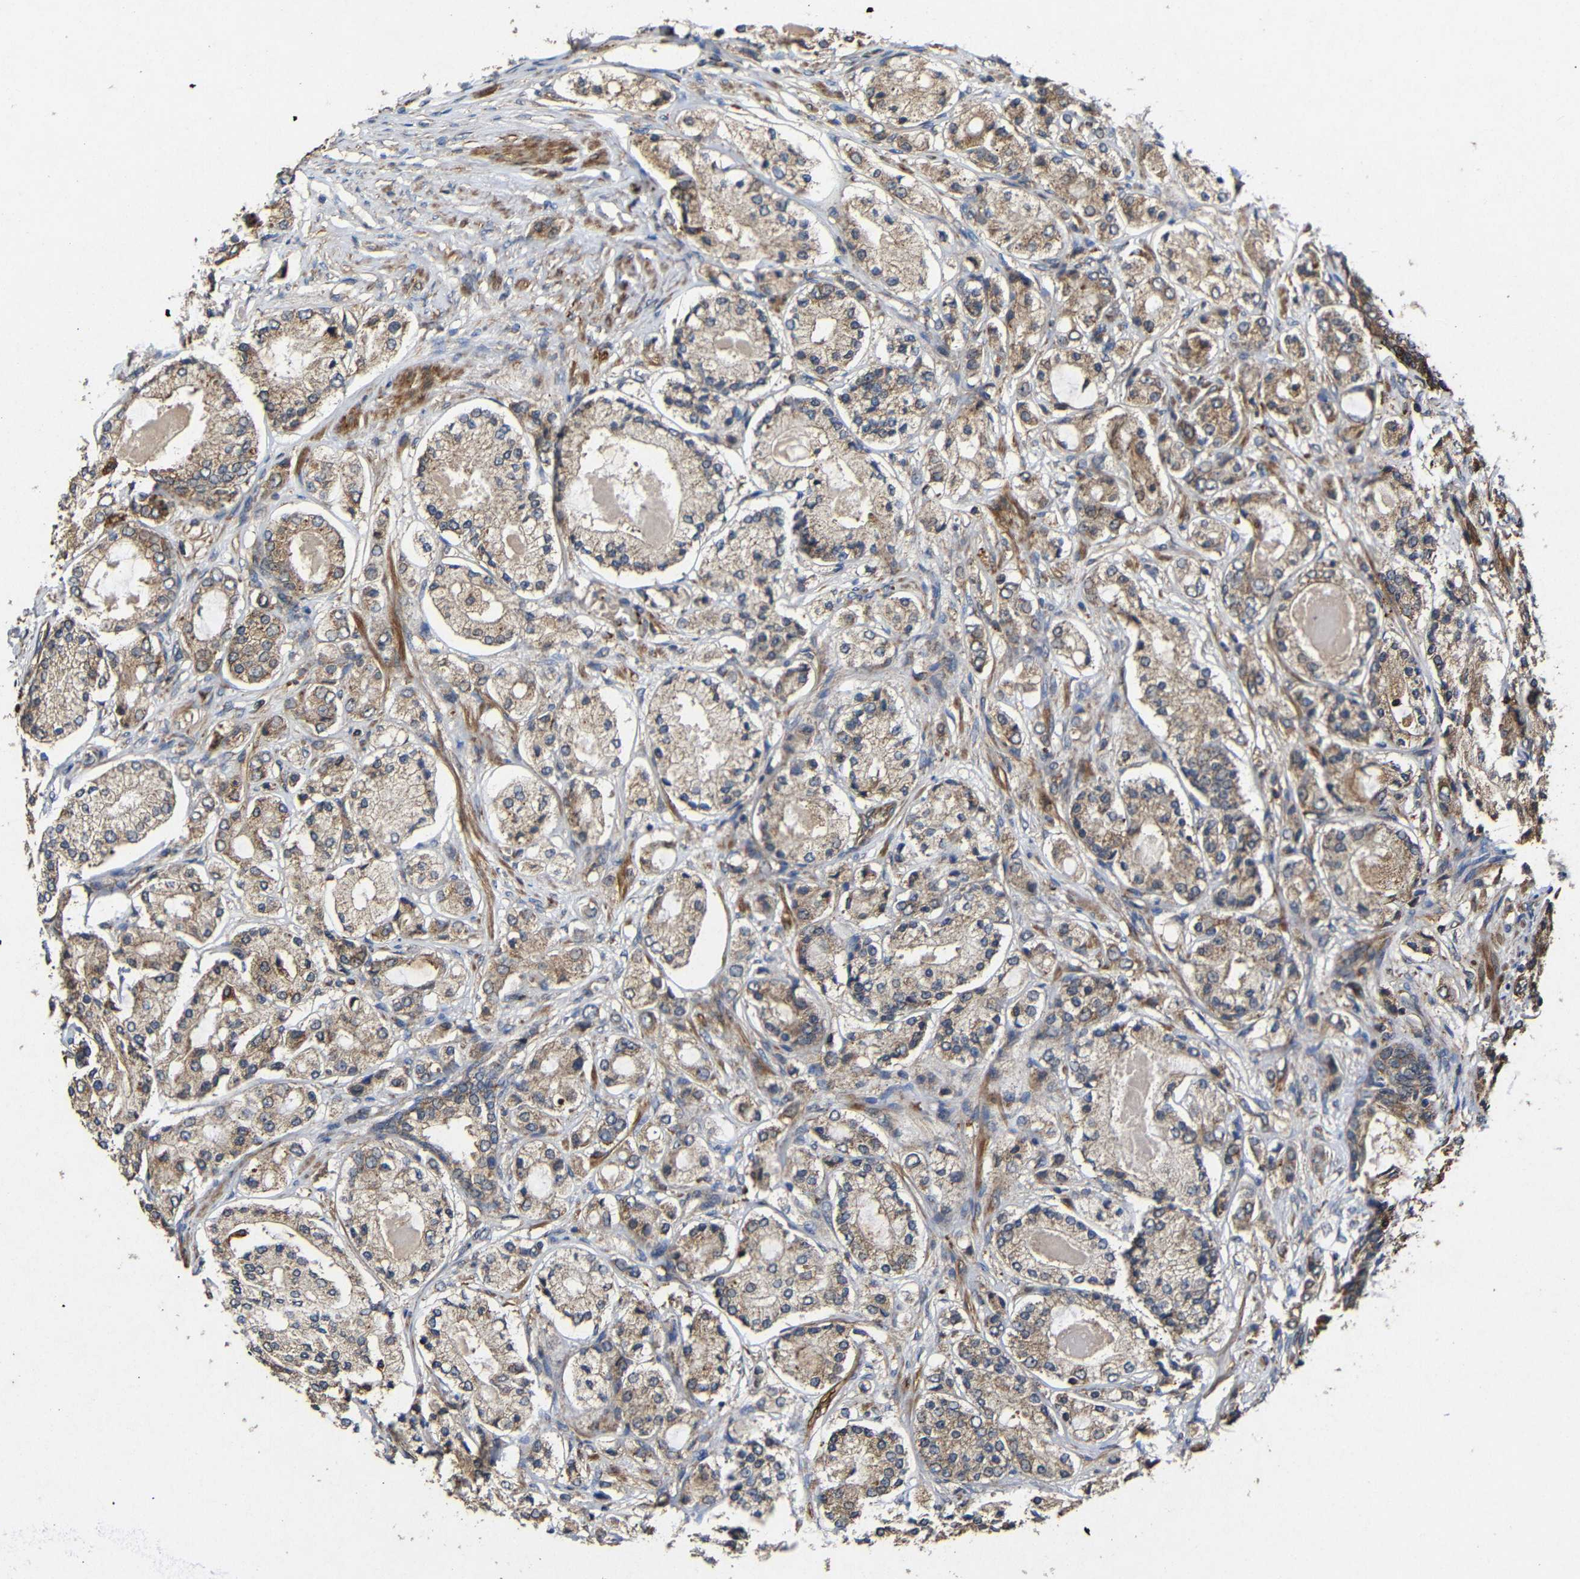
{"staining": {"intensity": "moderate", "quantity": "25%-75%", "location": "cytoplasmic/membranous"}, "tissue": "prostate cancer", "cell_type": "Tumor cells", "image_type": "cancer", "snomed": [{"axis": "morphology", "description": "Adenocarcinoma, High grade"}, {"axis": "topography", "description": "Prostate"}], "caption": "Protein staining of high-grade adenocarcinoma (prostate) tissue shows moderate cytoplasmic/membranous expression in approximately 25%-75% of tumor cells. Using DAB (brown) and hematoxylin (blue) stains, captured at high magnification using brightfield microscopy.", "gene": "EIF2S1", "patient": {"sex": "male", "age": 65}}